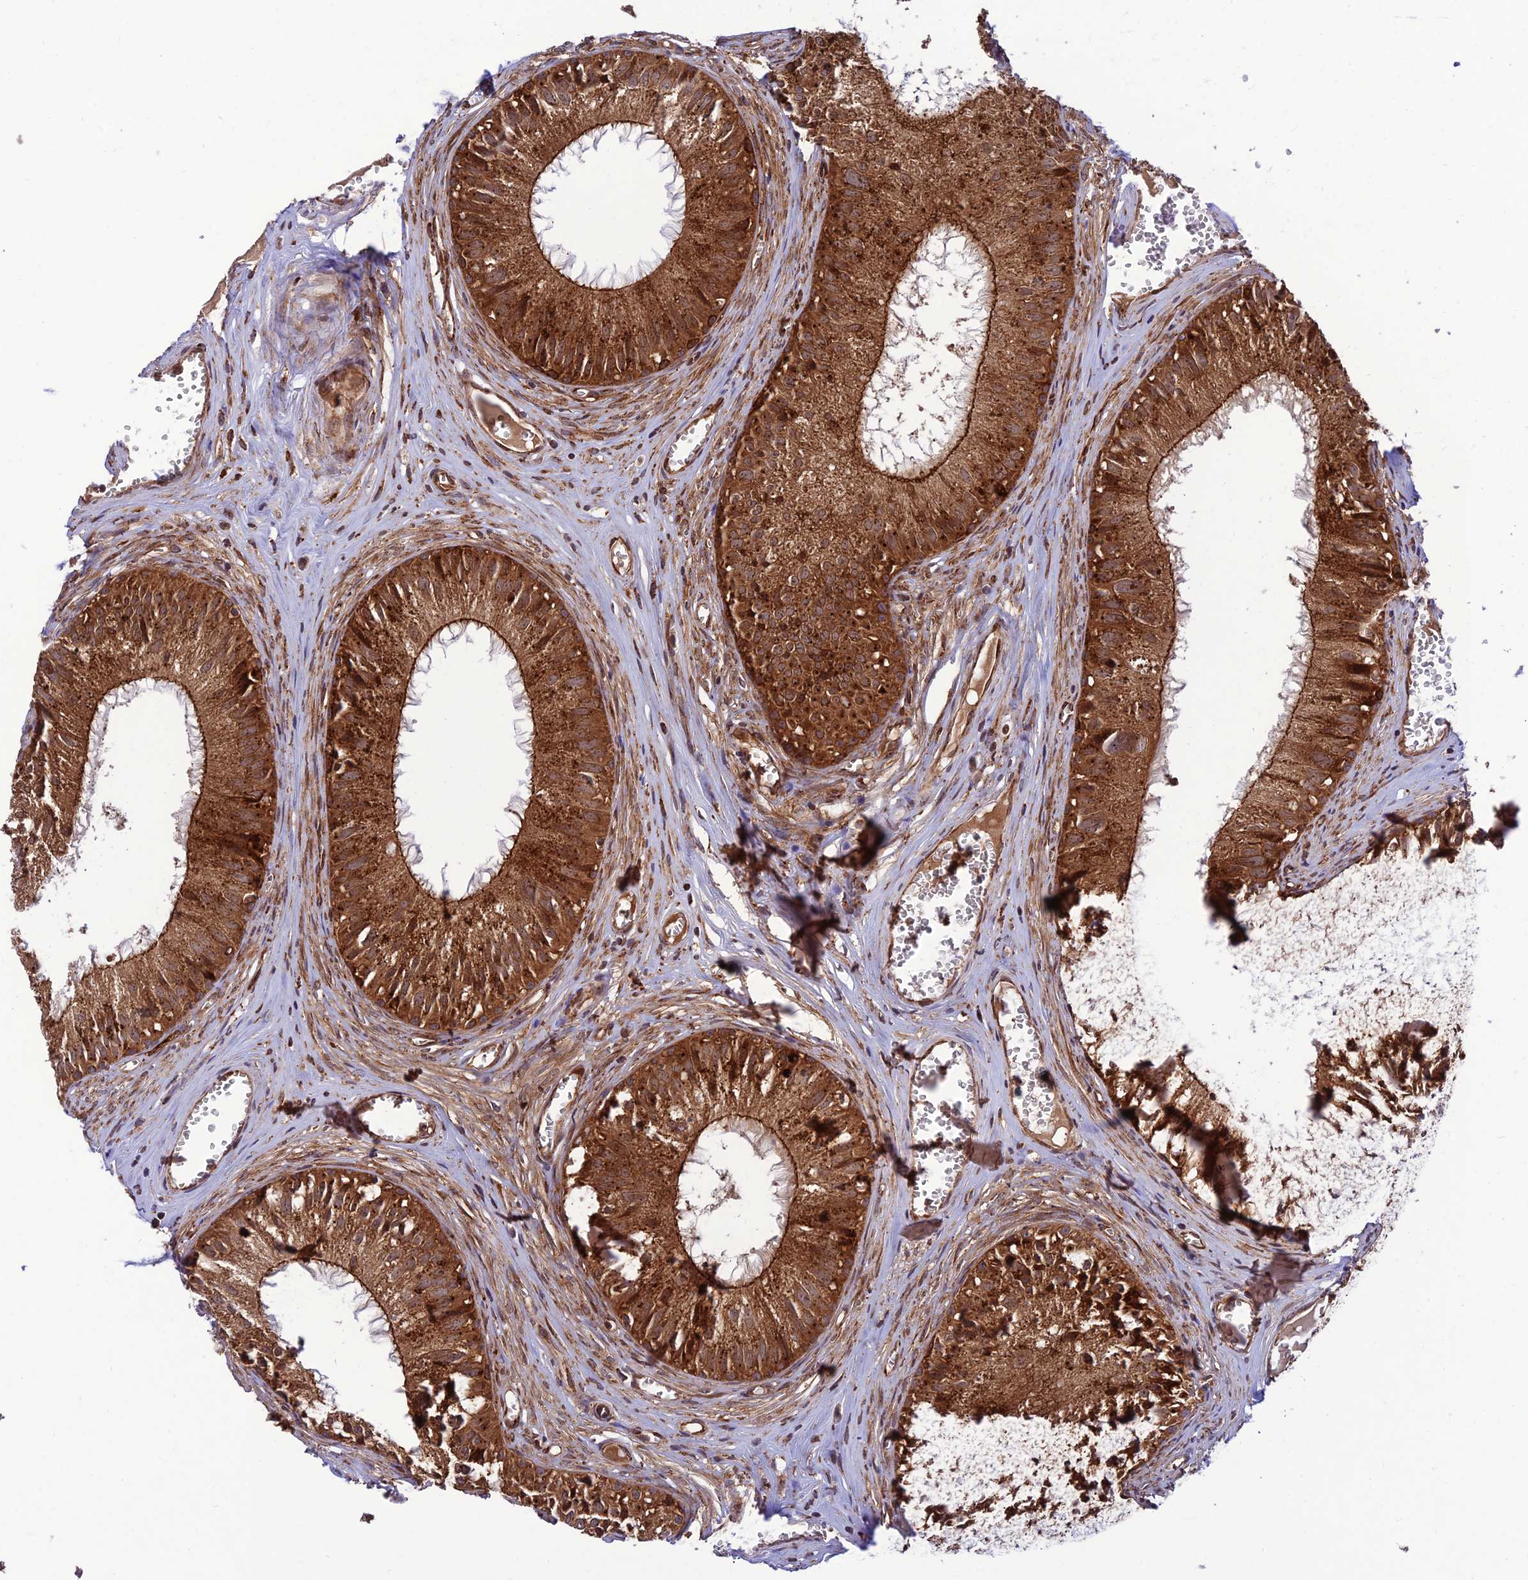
{"staining": {"intensity": "strong", "quantity": ">75%", "location": "cytoplasmic/membranous"}, "tissue": "epididymis", "cell_type": "Glandular cells", "image_type": "normal", "snomed": [{"axis": "morphology", "description": "Normal tissue, NOS"}, {"axis": "topography", "description": "Epididymis"}], "caption": "IHC micrograph of normal epididymis: epididymis stained using IHC displays high levels of strong protein expression localized specifically in the cytoplasmic/membranous of glandular cells, appearing as a cytoplasmic/membranous brown color.", "gene": "CRTAP", "patient": {"sex": "male", "age": 36}}